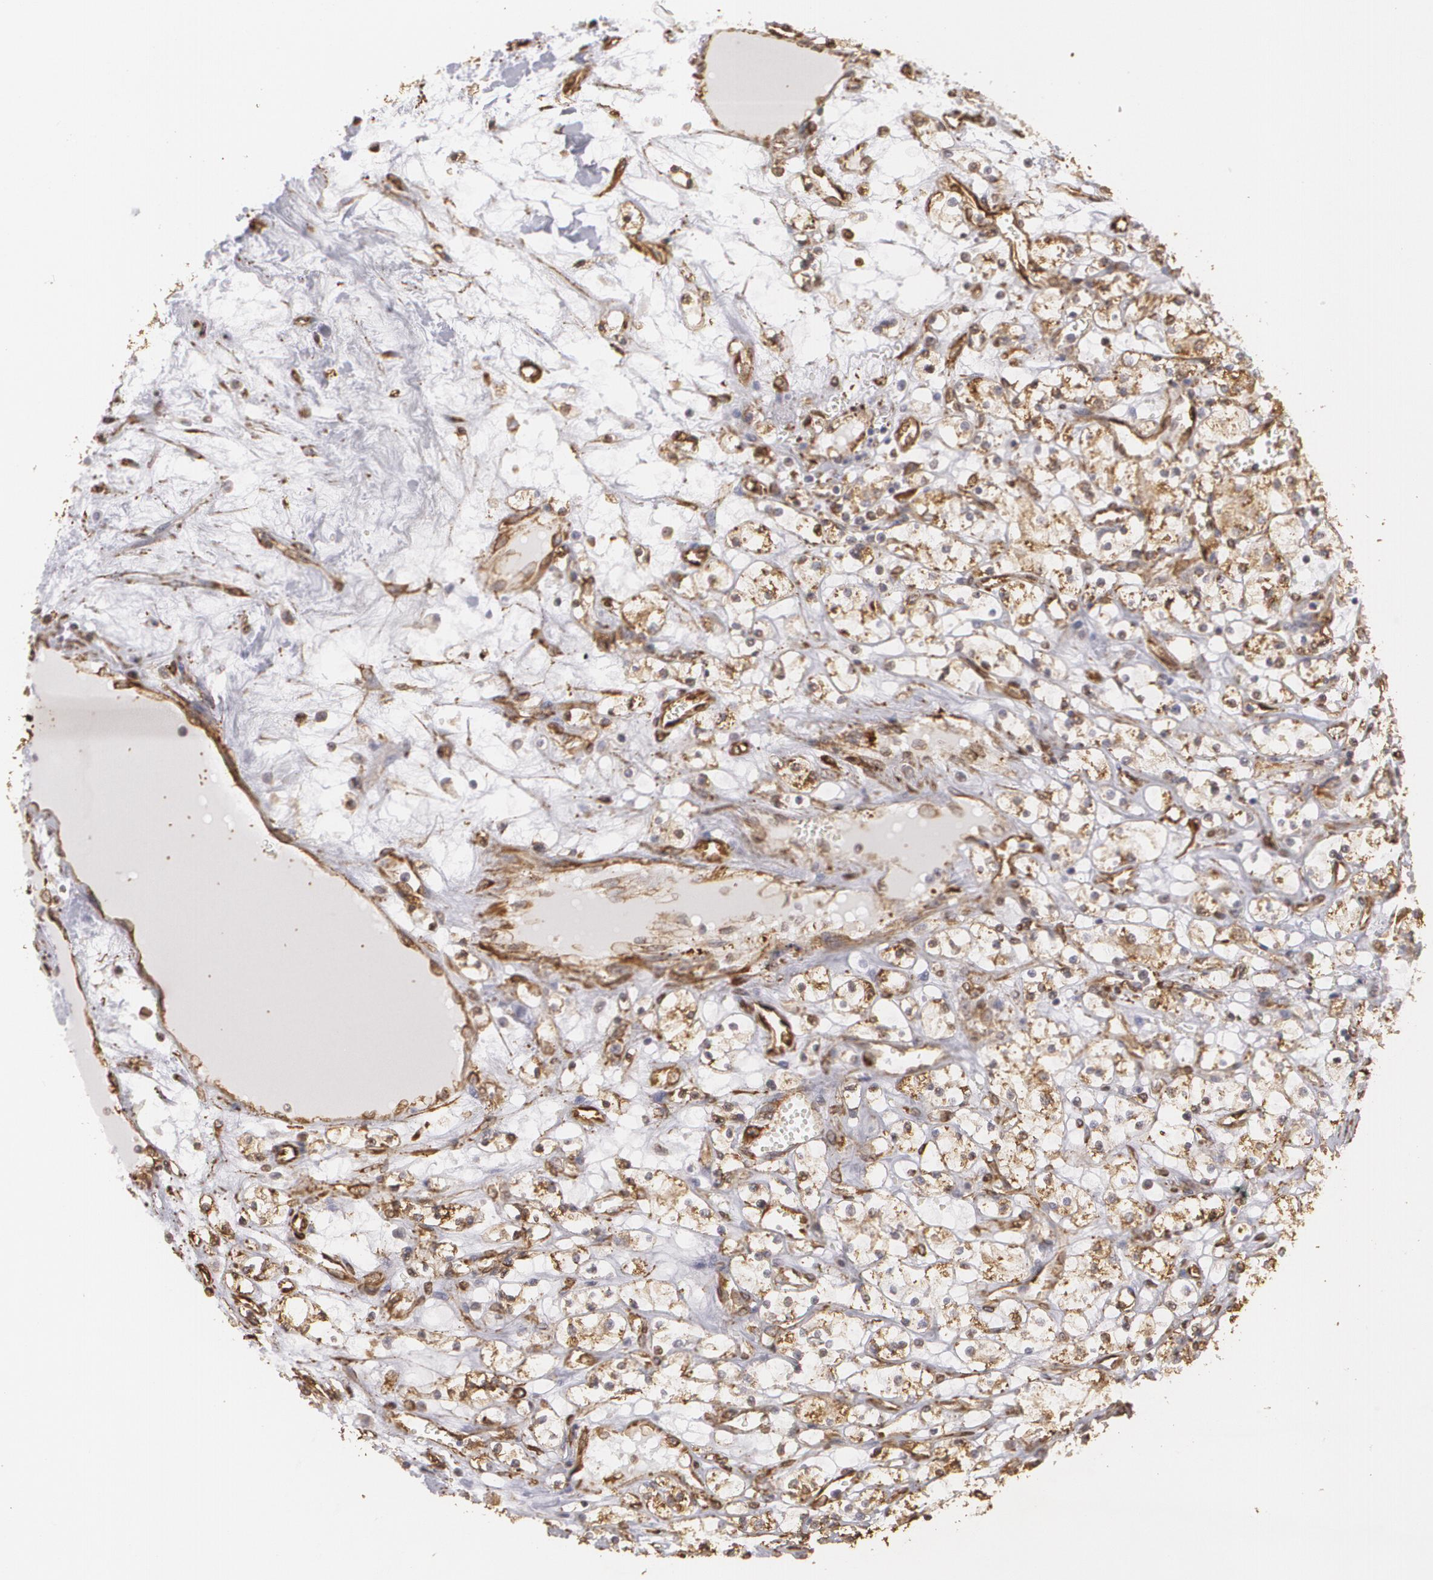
{"staining": {"intensity": "strong", "quantity": ">75%", "location": "cytoplasmic/membranous"}, "tissue": "renal cancer", "cell_type": "Tumor cells", "image_type": "cancer", "snomed": [{"axis": "morphology", "description": "Adenocarcinoma, NOS"}, {"axis": "topography", "description": "Kidney"}], "caption": "Renal cancer (adenocarcinoma) tissue reveals strong cytoplasmic/membranous positivity in about >75% of tumor cells, visualized by immunohistochemistry.", "gene": "CYB5R3", "patient": {"sex": "male", "age": 61}}